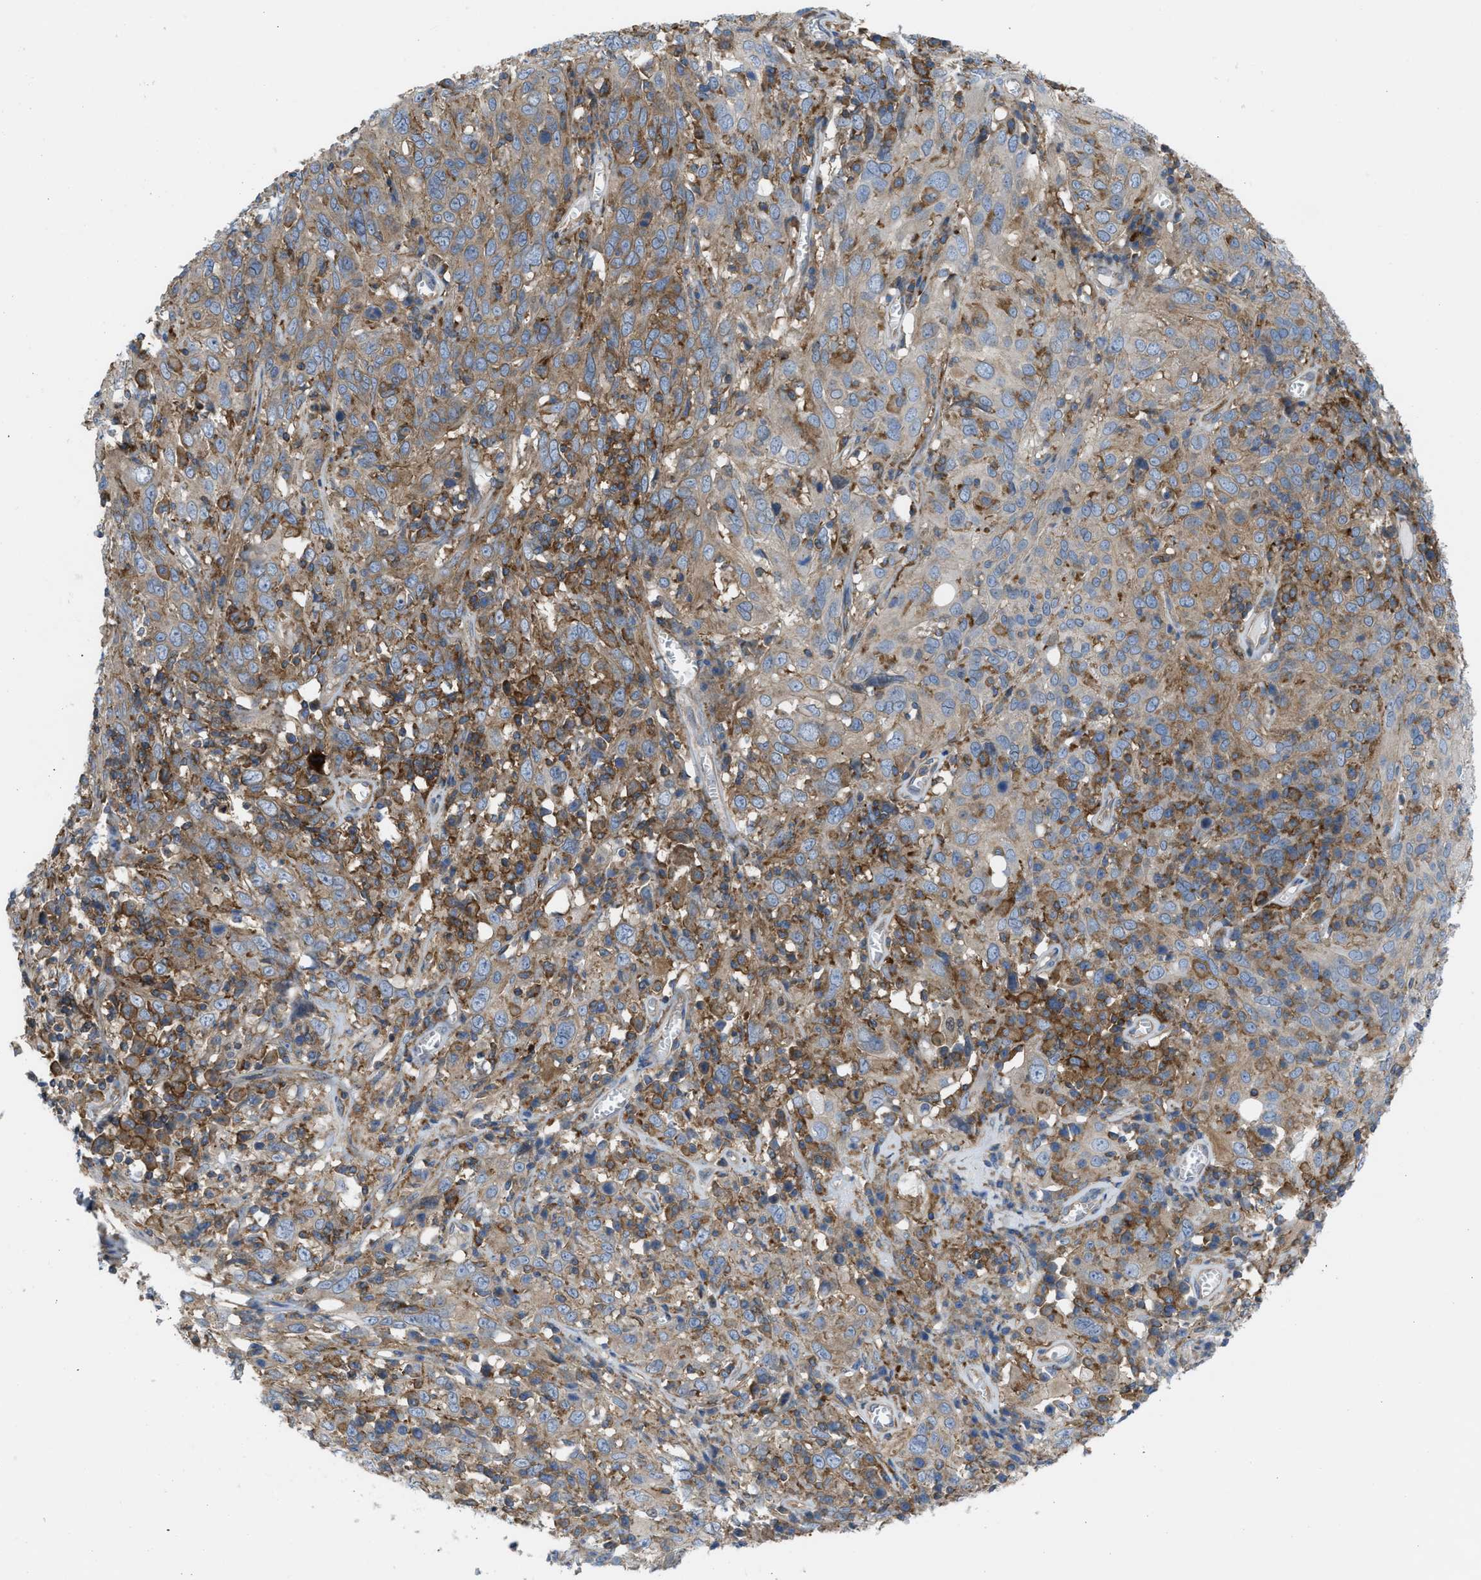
{"staining": {"intensity": "moderate", "quantity": ">75%", "location": "cytoplasmic/membranous"}, "tissue": "cervical cancer", "cell_type": "Tumor cells", "image_type": "cancer", "snomed": [{"axis": "morphology", "description": "Squamous cell carcinoma, NOS"}, {"axis": "topography", "description": "Cervix"}], "caption": "Approximately >75% of tumor cells in human cervical squamous cell carcinoma reveal moderate cytoplasmic/membranous protein positivity as visualized by brown immunohistochemical staining.", "gene": "MYO18A", "patient": {"sex": "female", "age": 46}}